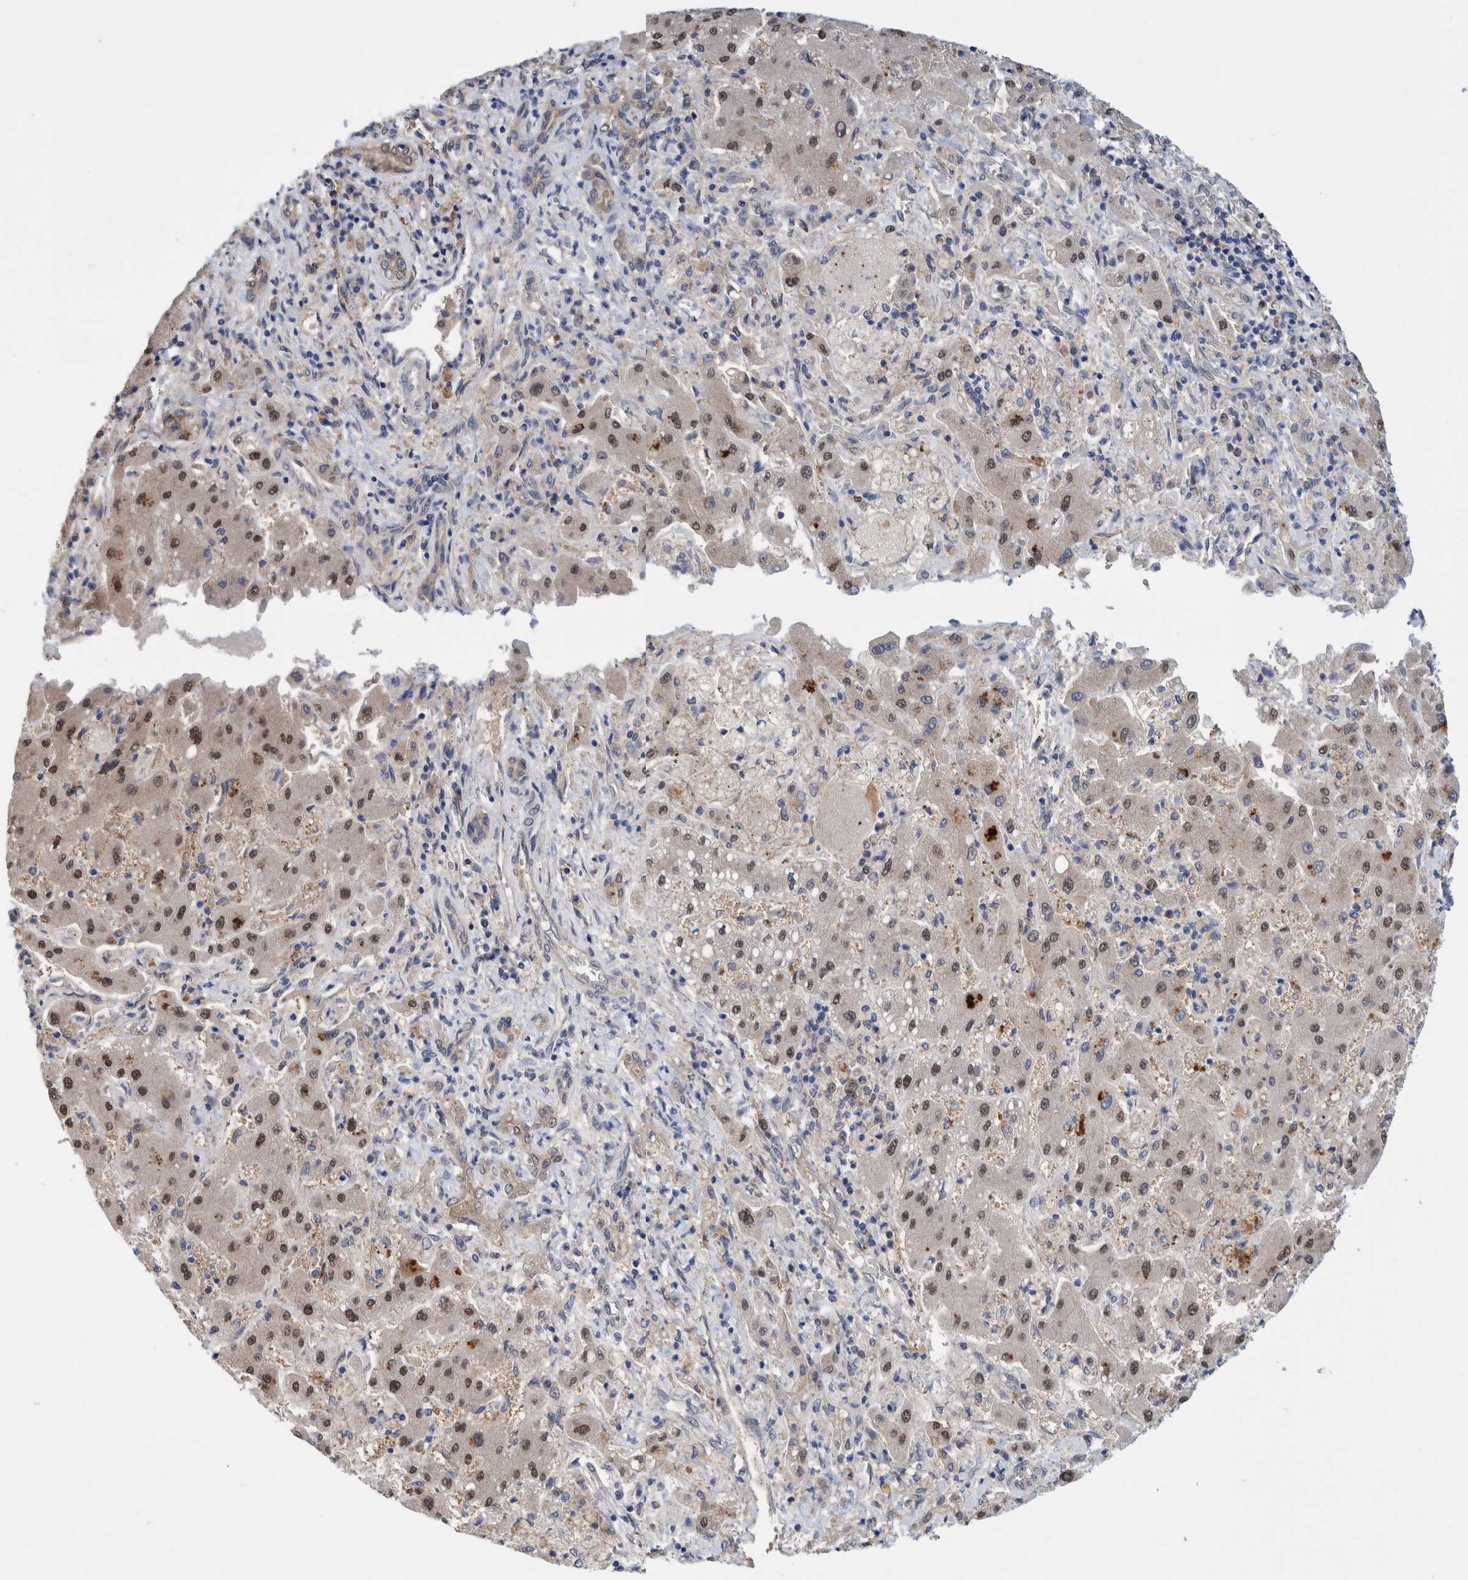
{"staining": {"intensity": "moderate", "quantity": ">75%", "location": "nuclear"}, "tissue": "liver cancer", "cell_type": "Tumor cells", "image_type": "cancer", "snomed": [{"axis": "morphology", "description": "Cholangiocarcinoma"}, {"axis": "topography", "description": "Liver"}], "caption": "Brown immunohistochemical staining in cholangiocarcinoma (liver) displays moderate nuclear staining in about >75% of tumor cells.", "gene": "PFAS", "patient": {"sex": "male", "age": 50}}